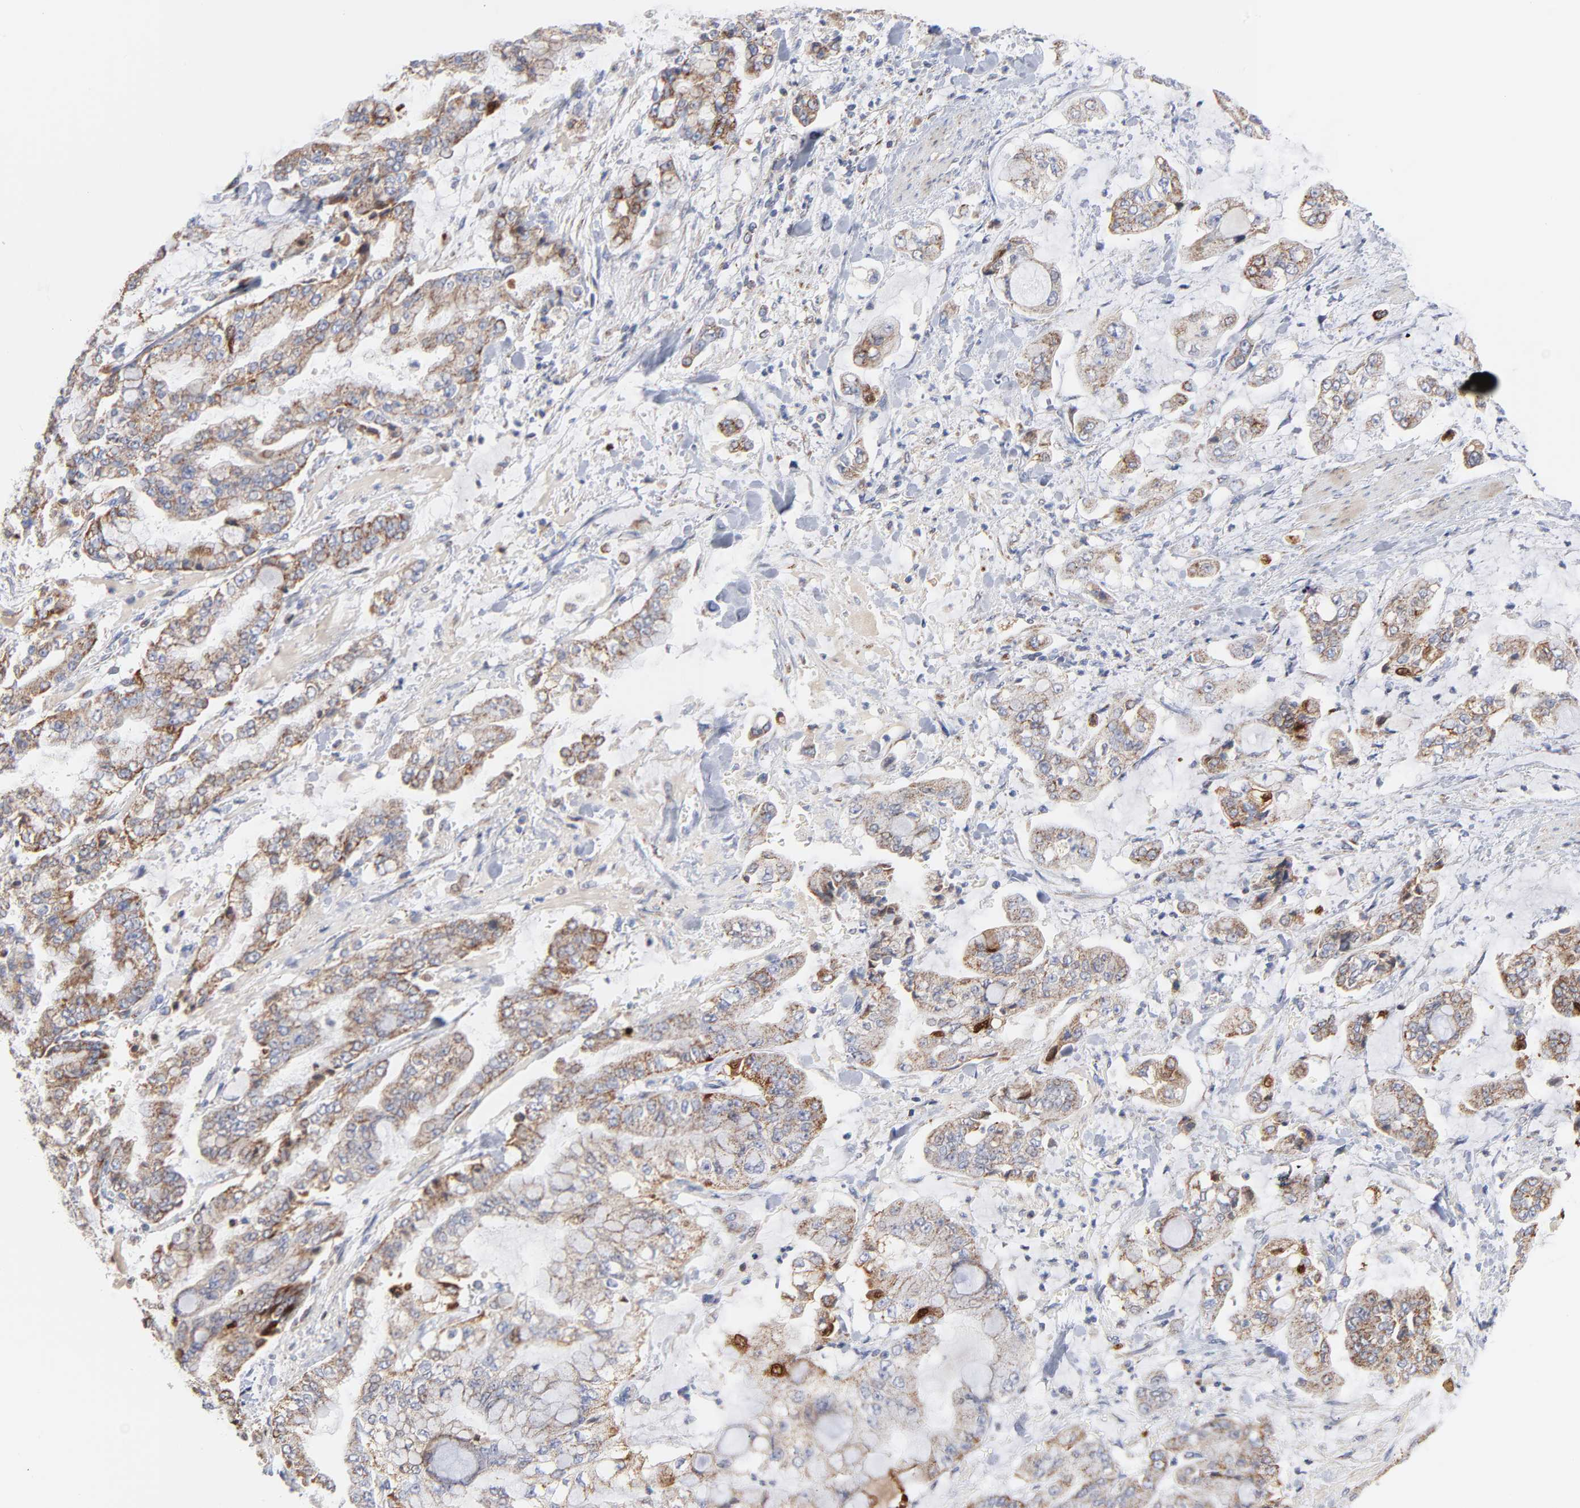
{"staining": {"intensity": "moderate", "quantity": ">75%", "location": "cytoplasmic/membranous"}, "tissue": "stomach cancer", "cell_type": "Tumor cells", "image_type": "cancer", "snomed": [{"axis": "morphology", "description": "Normal tissue, NOS"}, {"axis": "morphology", "description": "Adenocarcinoma, NOS"}, {"axis": "topography", "description": "Stomach, upper"}, {"axis": "topography", "description": "Stomach"}], "caption": "Tumor cells exhibit moderate cytoplasmic/membranous positivity in about >75% of cells in stomach adenocarcinoma. (DAB (3,3'-diaminobenzidine) IHC with brightfield microscopy, high magnification).", "gene": "DIABLO", "patient": {"sex": "male", "age": 76}}